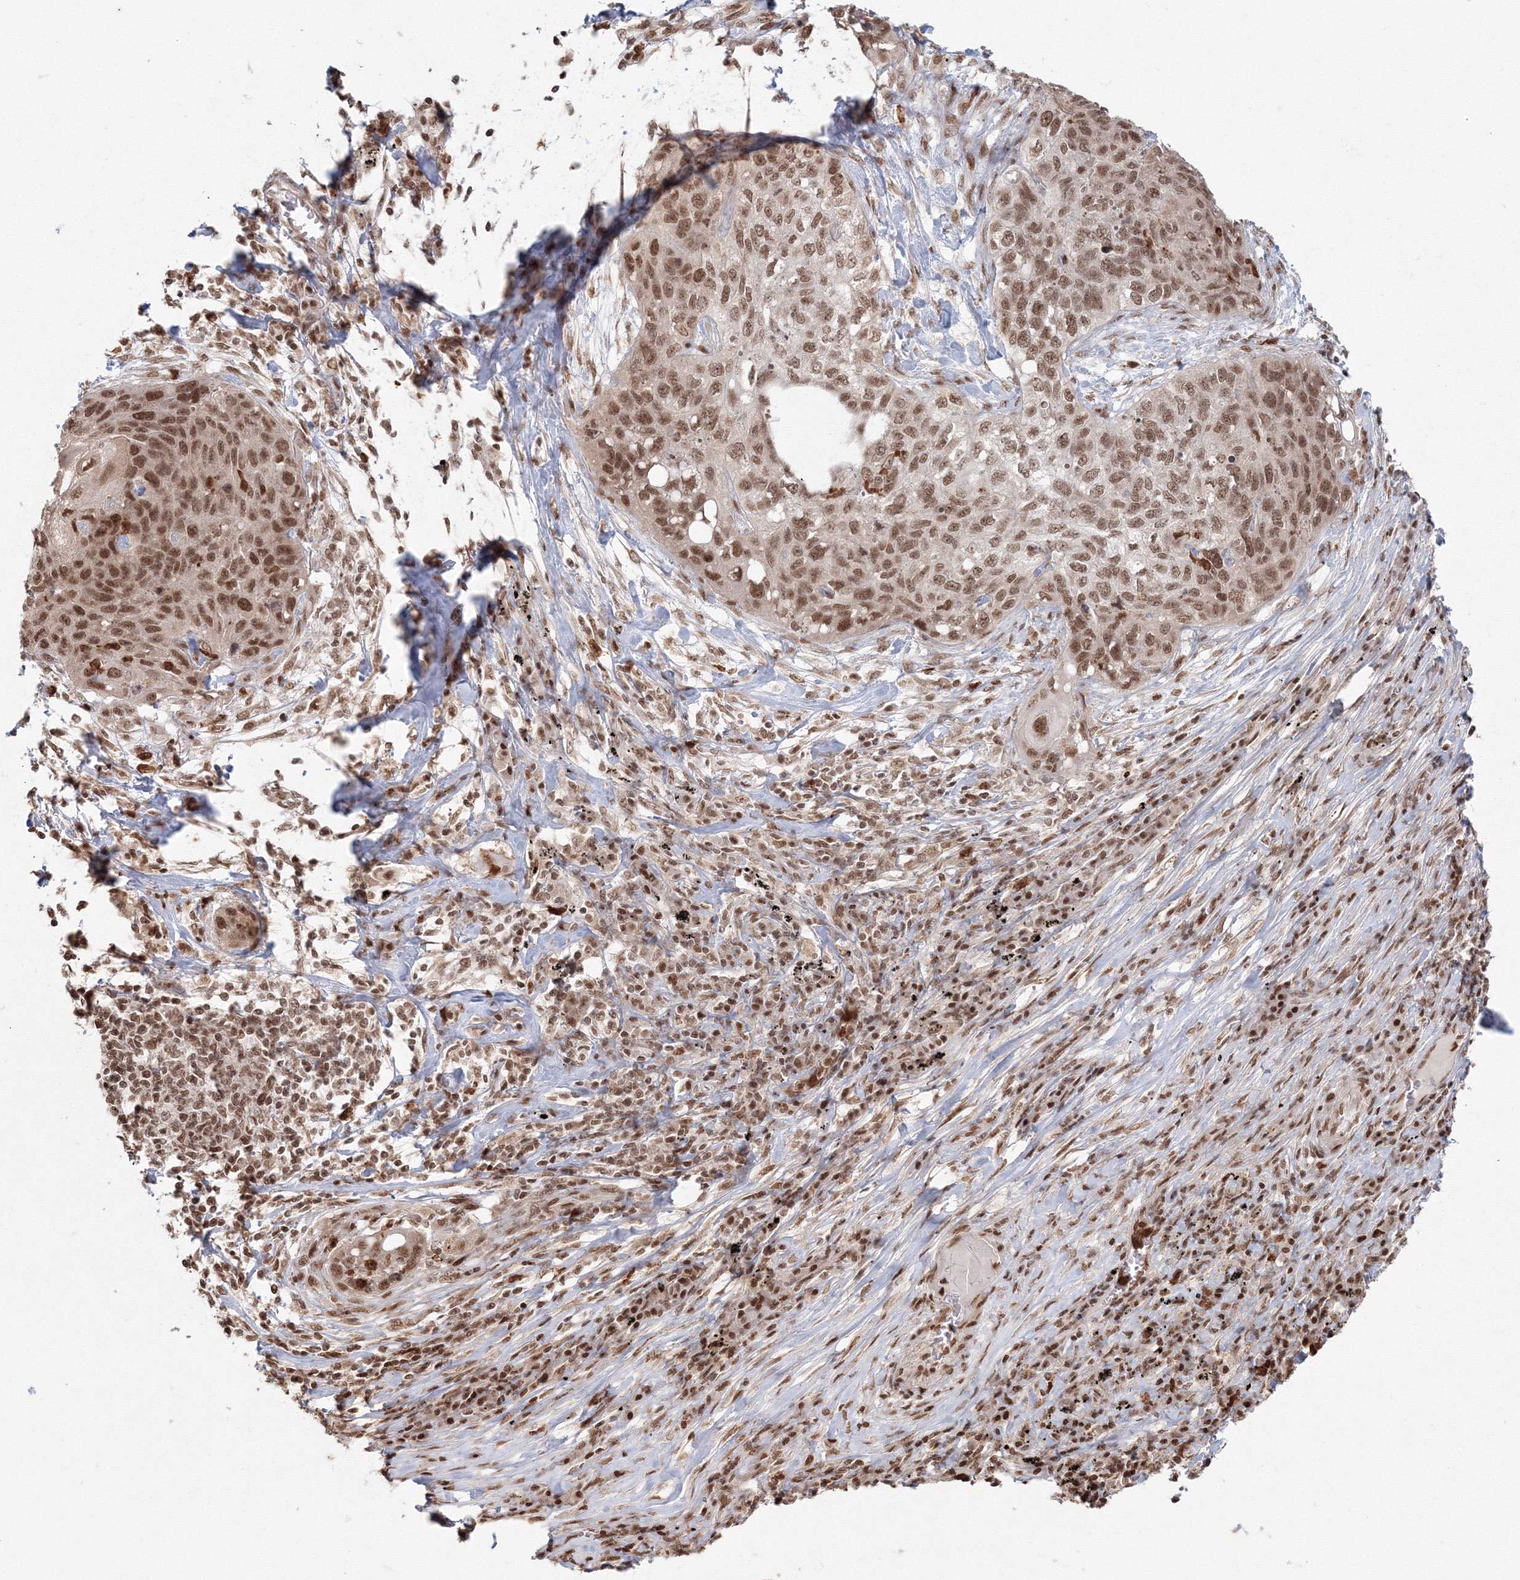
{"staining": {"intensity": "moderate", "quantity": ">75%", "location": "nuclear"}, "tissue": "lung cancer", "cell_type": "Tumor cells", "image_type": "cancer", "snomed": [{"axis": "morphology", "description": "Squamous cell carcinoma, NOS"}, {"axis": "topography", "description": "Lung"}], "caption": "Immunohistochemical staining of lung cancer reveals moderate nuclear protein staining in about >75% of tumor cells. Immunohistochemistry stains the protein of interest in brown and the nuclei are stained blue.", "gene": "KIF20A", "patient": {"sex": "female", "age": 63}}